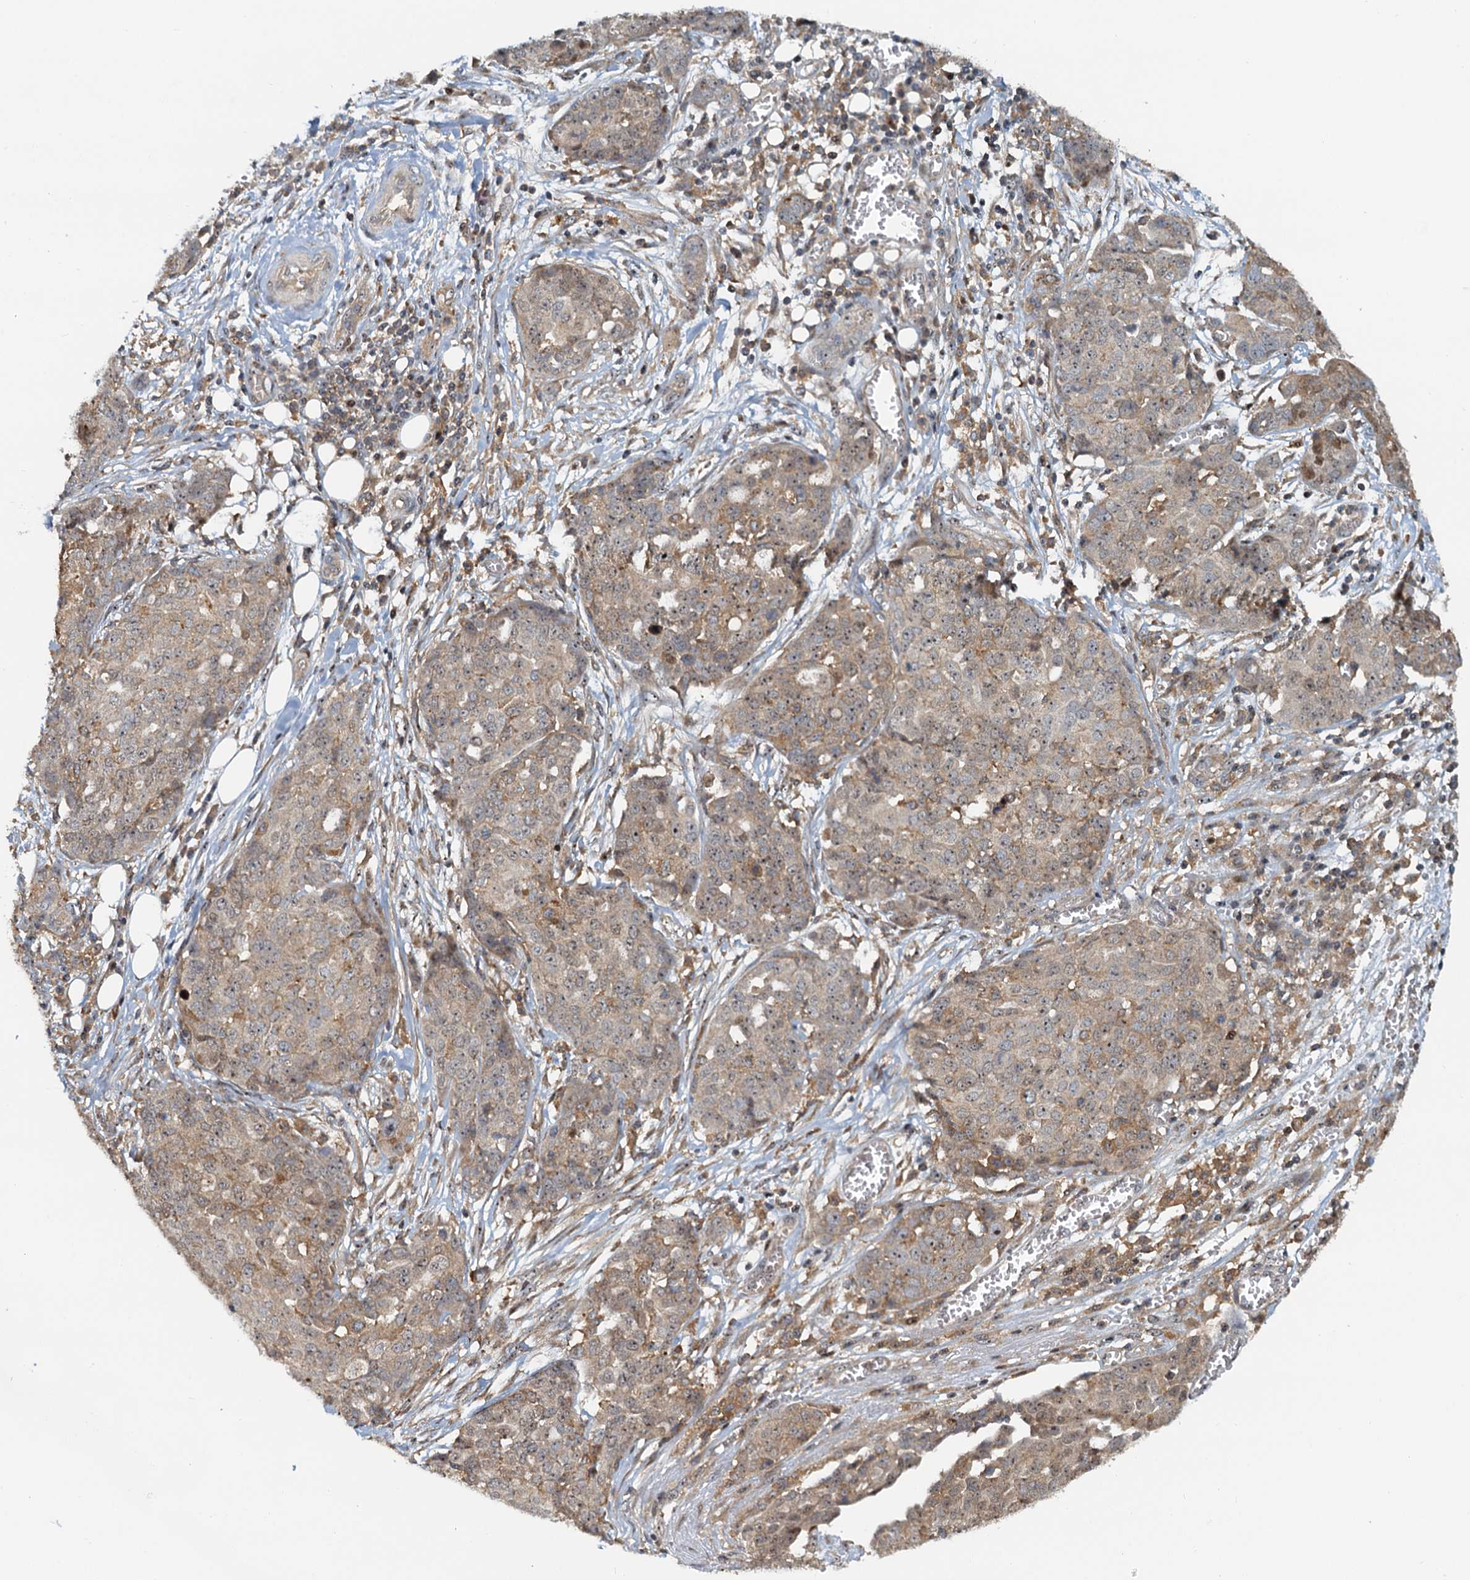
{"staining": {"intensity": "weak", "quantity": ">75%", "location": "cytoplasmic/membranous"}, "tissue": "ovarian cancer", "cell_type": "Tumor cells", "image_type": "cancer", "snomed": [{"axis": "morphology", "description": "Cystadenocarcinoma, serous, NOS"}, {"axis": "topography", "description": "Soft tissue"}, {"axis": "topography", "description": "Ovary"}], "caption": "The micrograph shows a brown stain indicating the presence of a protein in the cytoplasmic/membranous of tumor cells in ovarian cancer. (DAB IHC with brightfield microscopy, high magnification).", "gene": "TOLLIP", "patient": {"sex": "female", "age": 57}}